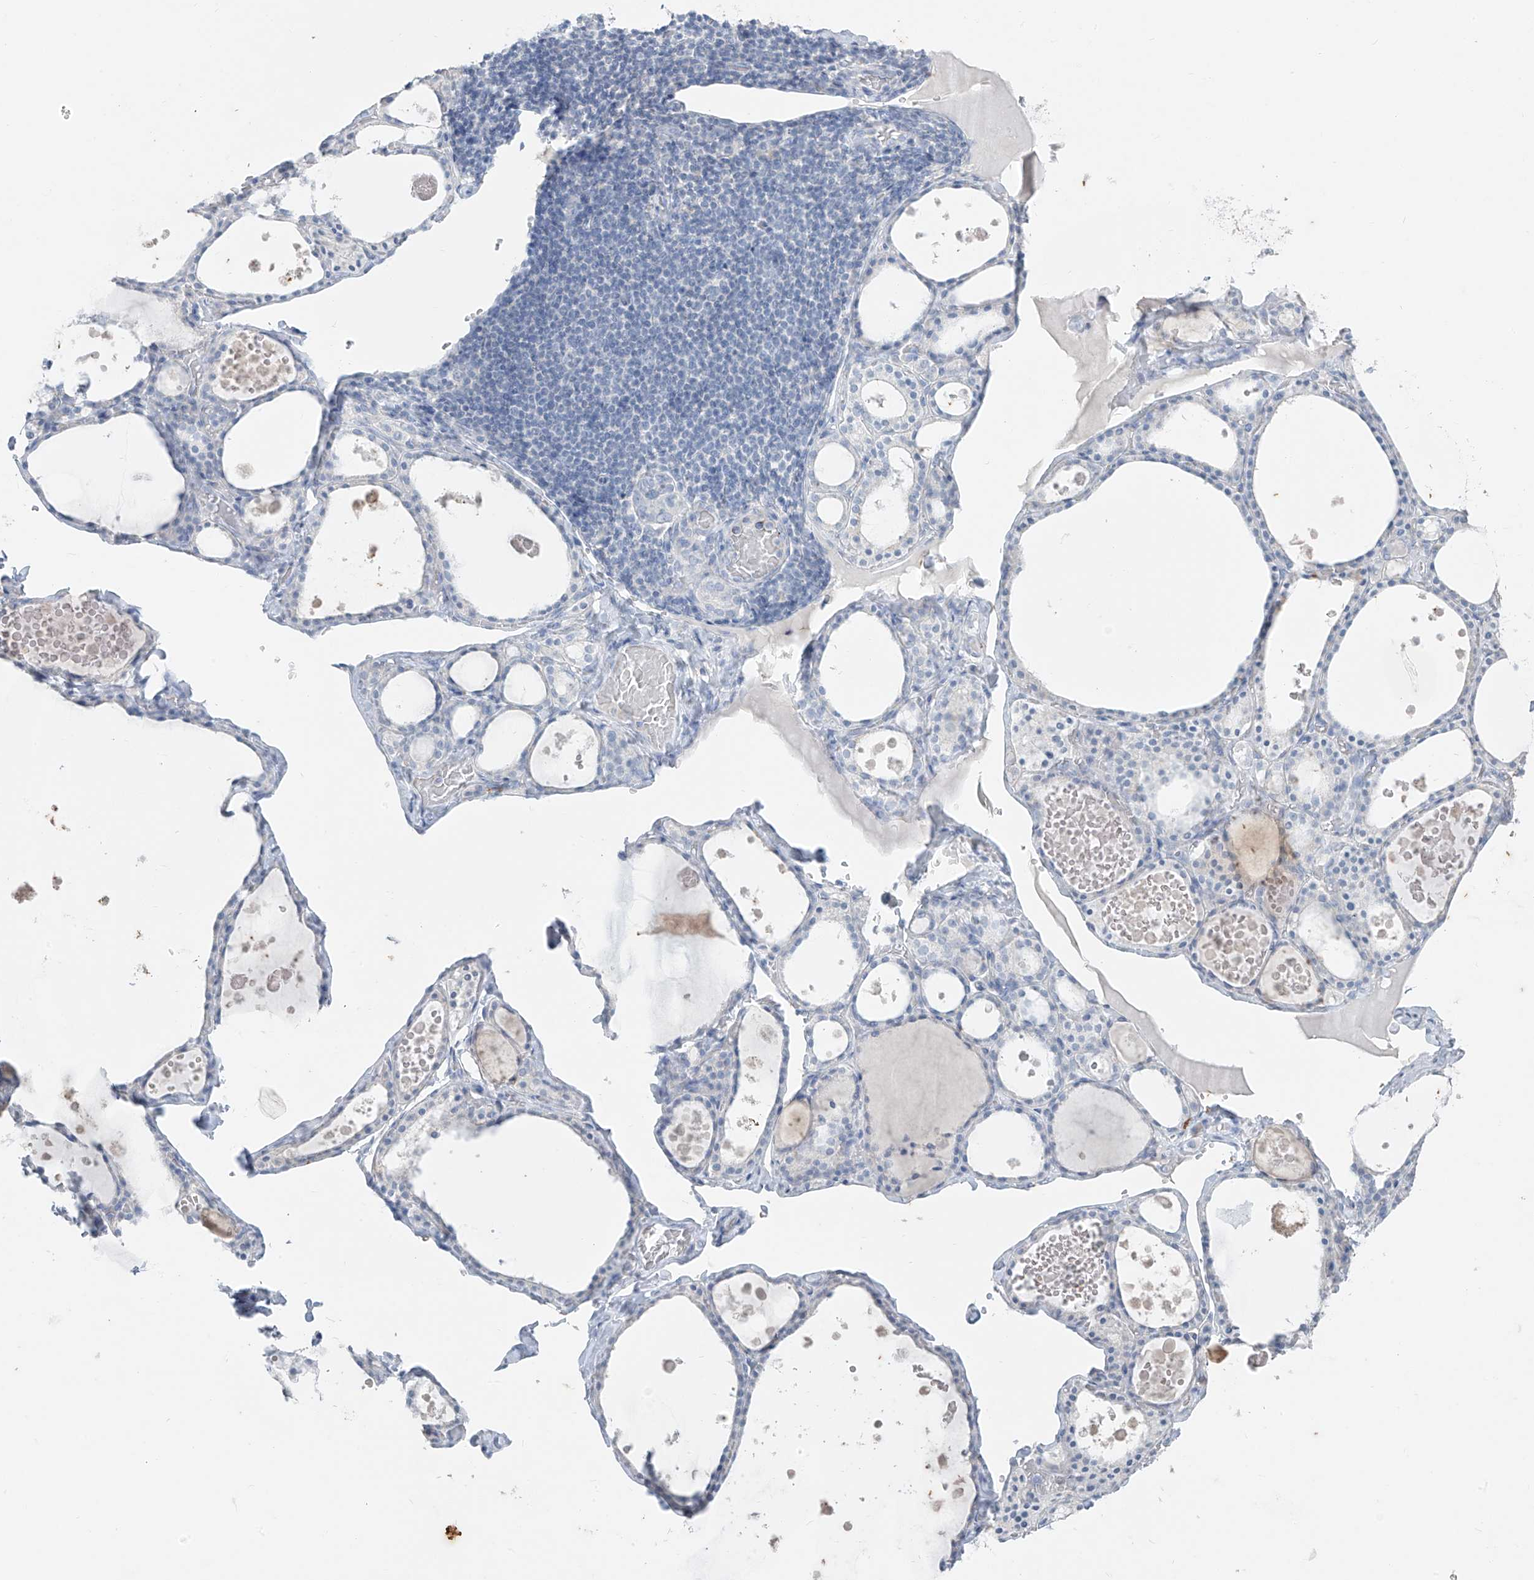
{"staining": {"intensity": "negative", "quantity": "none", "location": "none"}, "tissue": "thyroid gland", "cell_type": "Glandular cells", "image_type": "normal", "snomed": [{"axis": "morphology", "description": "Normal tissue, NOS"}, {"axis": "topography", "description": "Thyroid gland"}], "caption": "IHC histopathology image of unremarkable human thyroid gland stained for a protein (brown), which reveals no positivity in glandular cells.", "gene": "CX3CR1", "patient": {"sex": "male", "age": 56}}